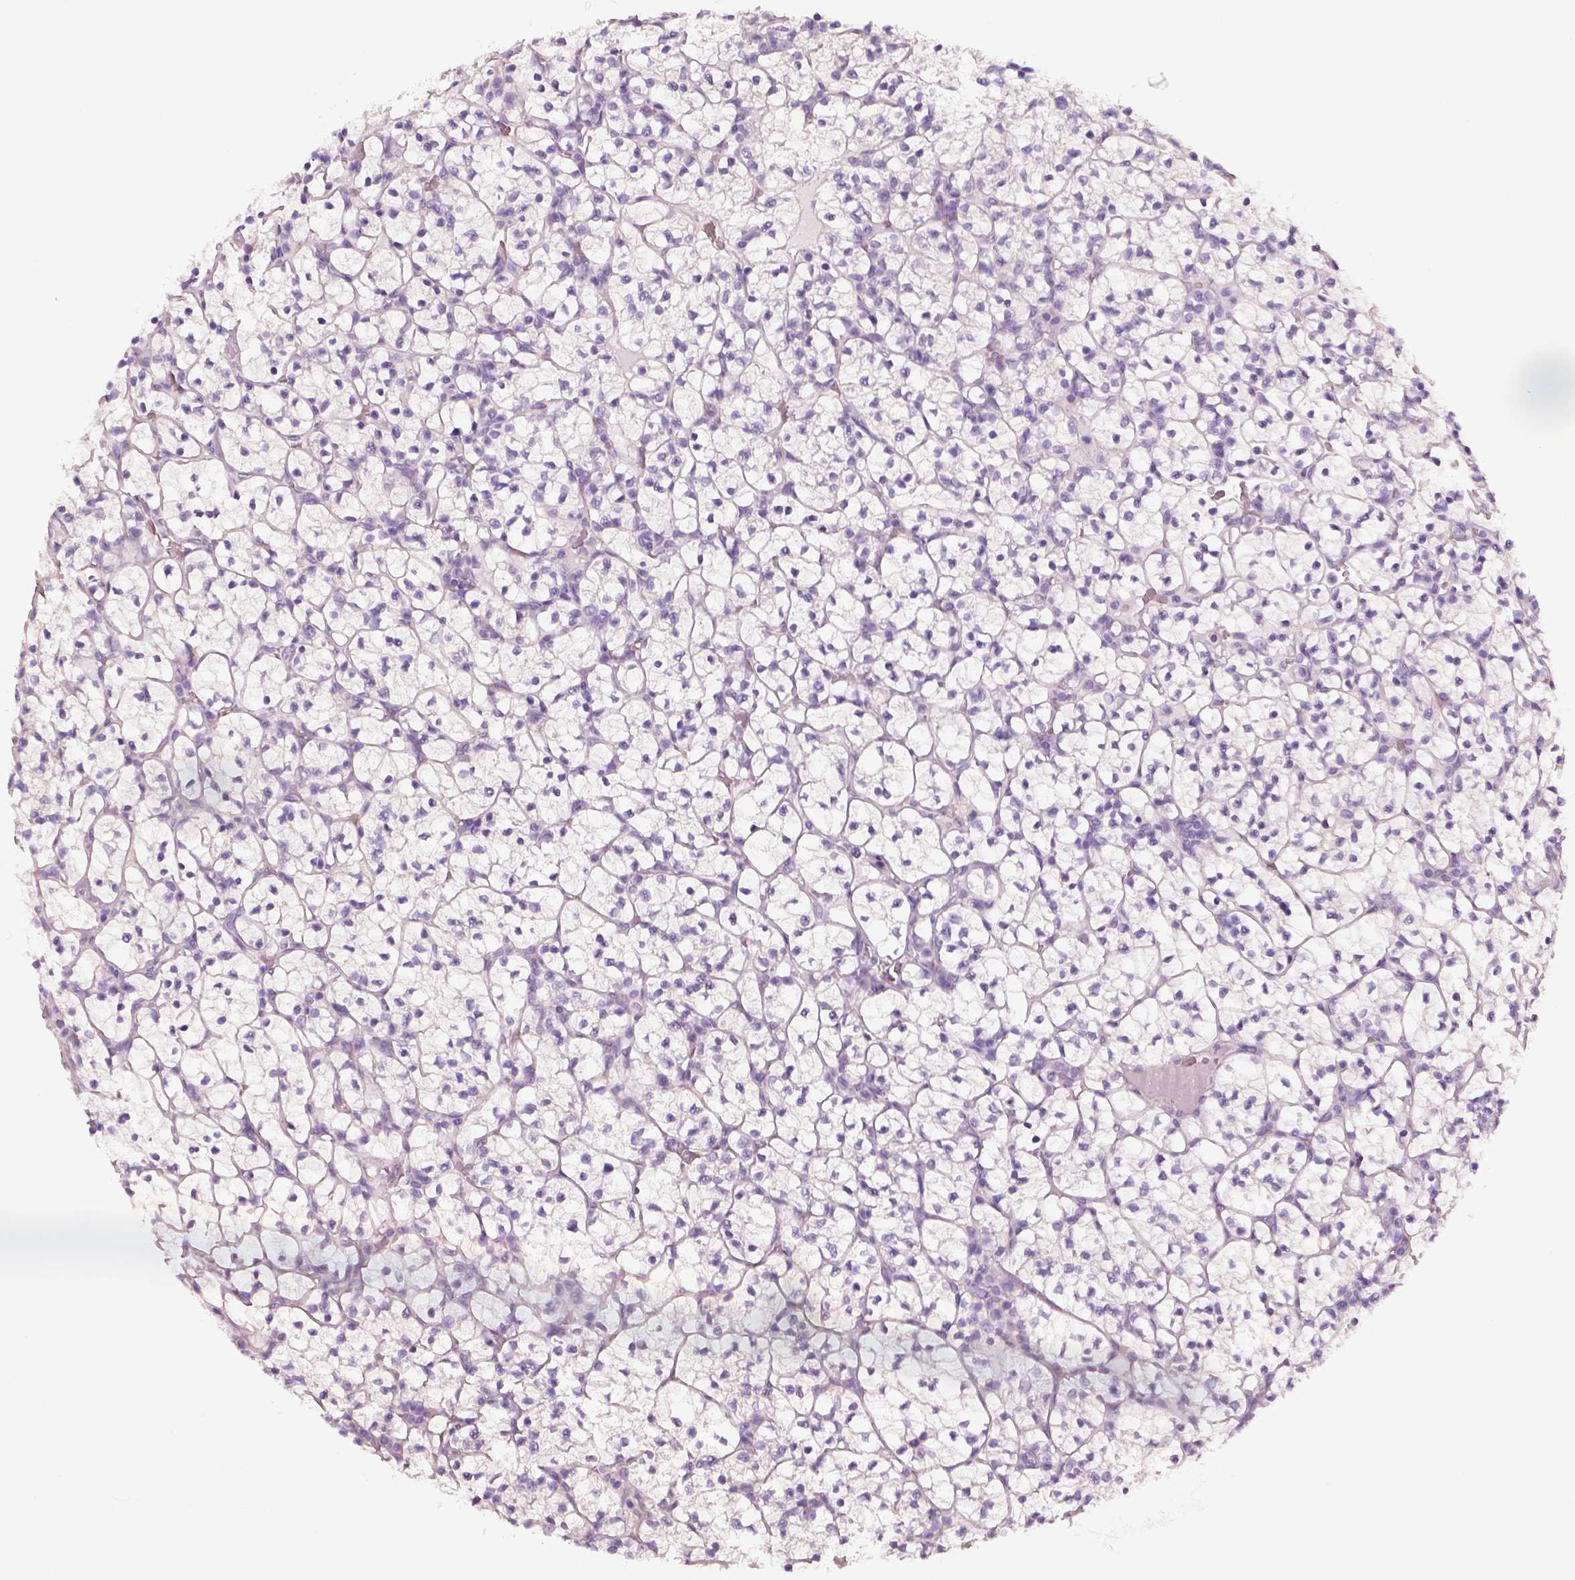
{"staining": {"intensity": "negative", "quantity": "none", "location": "none"}, "tissue": "renal cancer", "cell_type": "Tumor cells", "image_type": "cancer", "snomed": [{"axis": "morphology", "description": "Adenocarcinoma, NOS"}, {"axis": "topography", "description": "Kidney"}], "caption": "An IHC histopathology image of renal cancer (adenocarcinoma) is shown. There is no staining in tumor cells of renal cancer (adenocarcinoma). (DAB IHC, high magnification).", "gene": "ELSPBP1", "patient": {"sex": "female", "age": 89}}